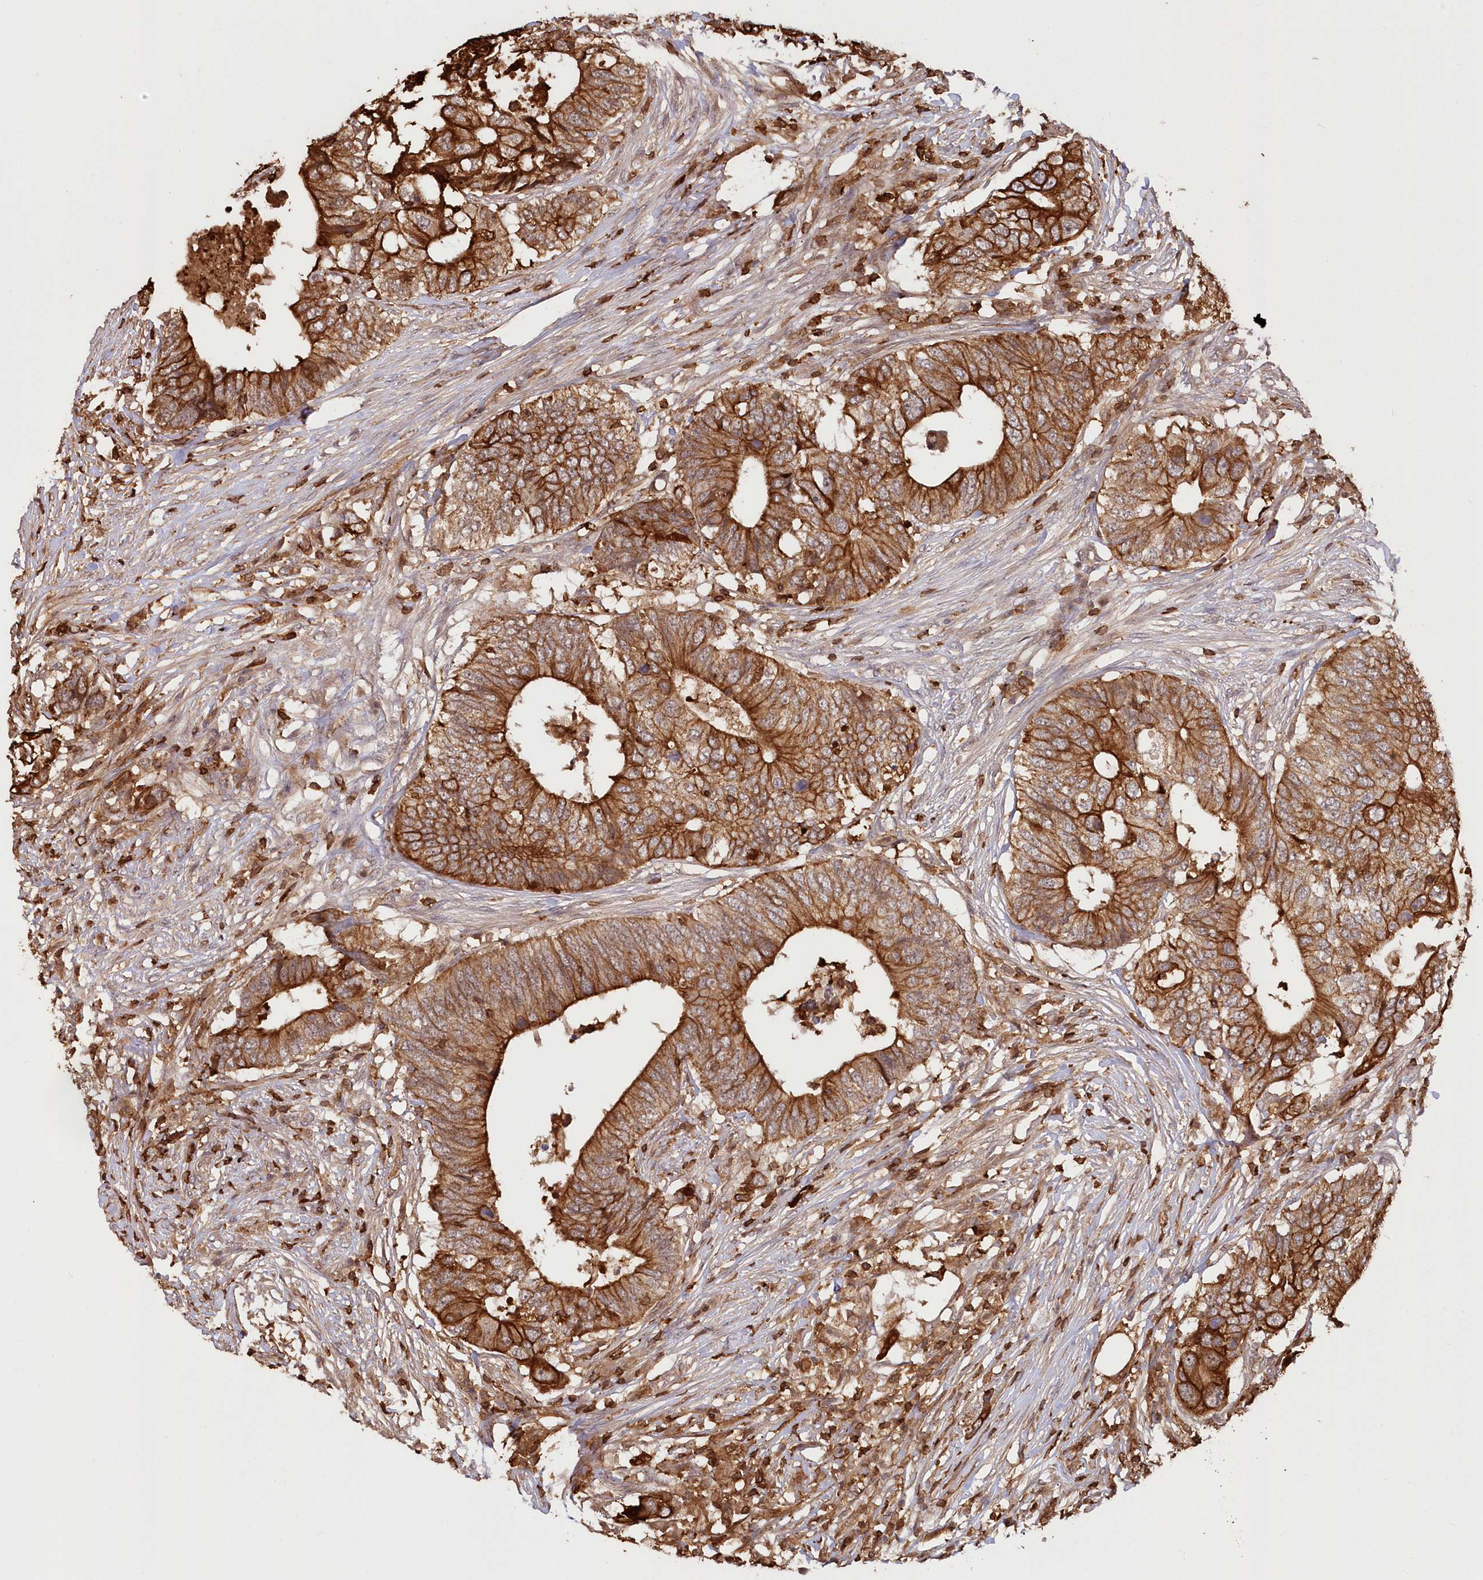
{"staining": {"intensity": "strong", "quantity": ">75%", "location": "cytoplasmic/membranous"}, "tissue": "colorectal cancer", "cell_type": "Tumor cells", "image_type": "cancer", "snomed": [{"axis": "morphology", "description": "Adenocarcinoma, NOS"}, {"axis": "topography", "description": "Colon"}], "caption": "Brown immunohistochemical staining in human colorectal cancer exhibits strong cytoplasmic/membranous positivity in about >75% of tumor cells.", "gene": "SNED1", "patient": {"sex": "male", "age": 71}}